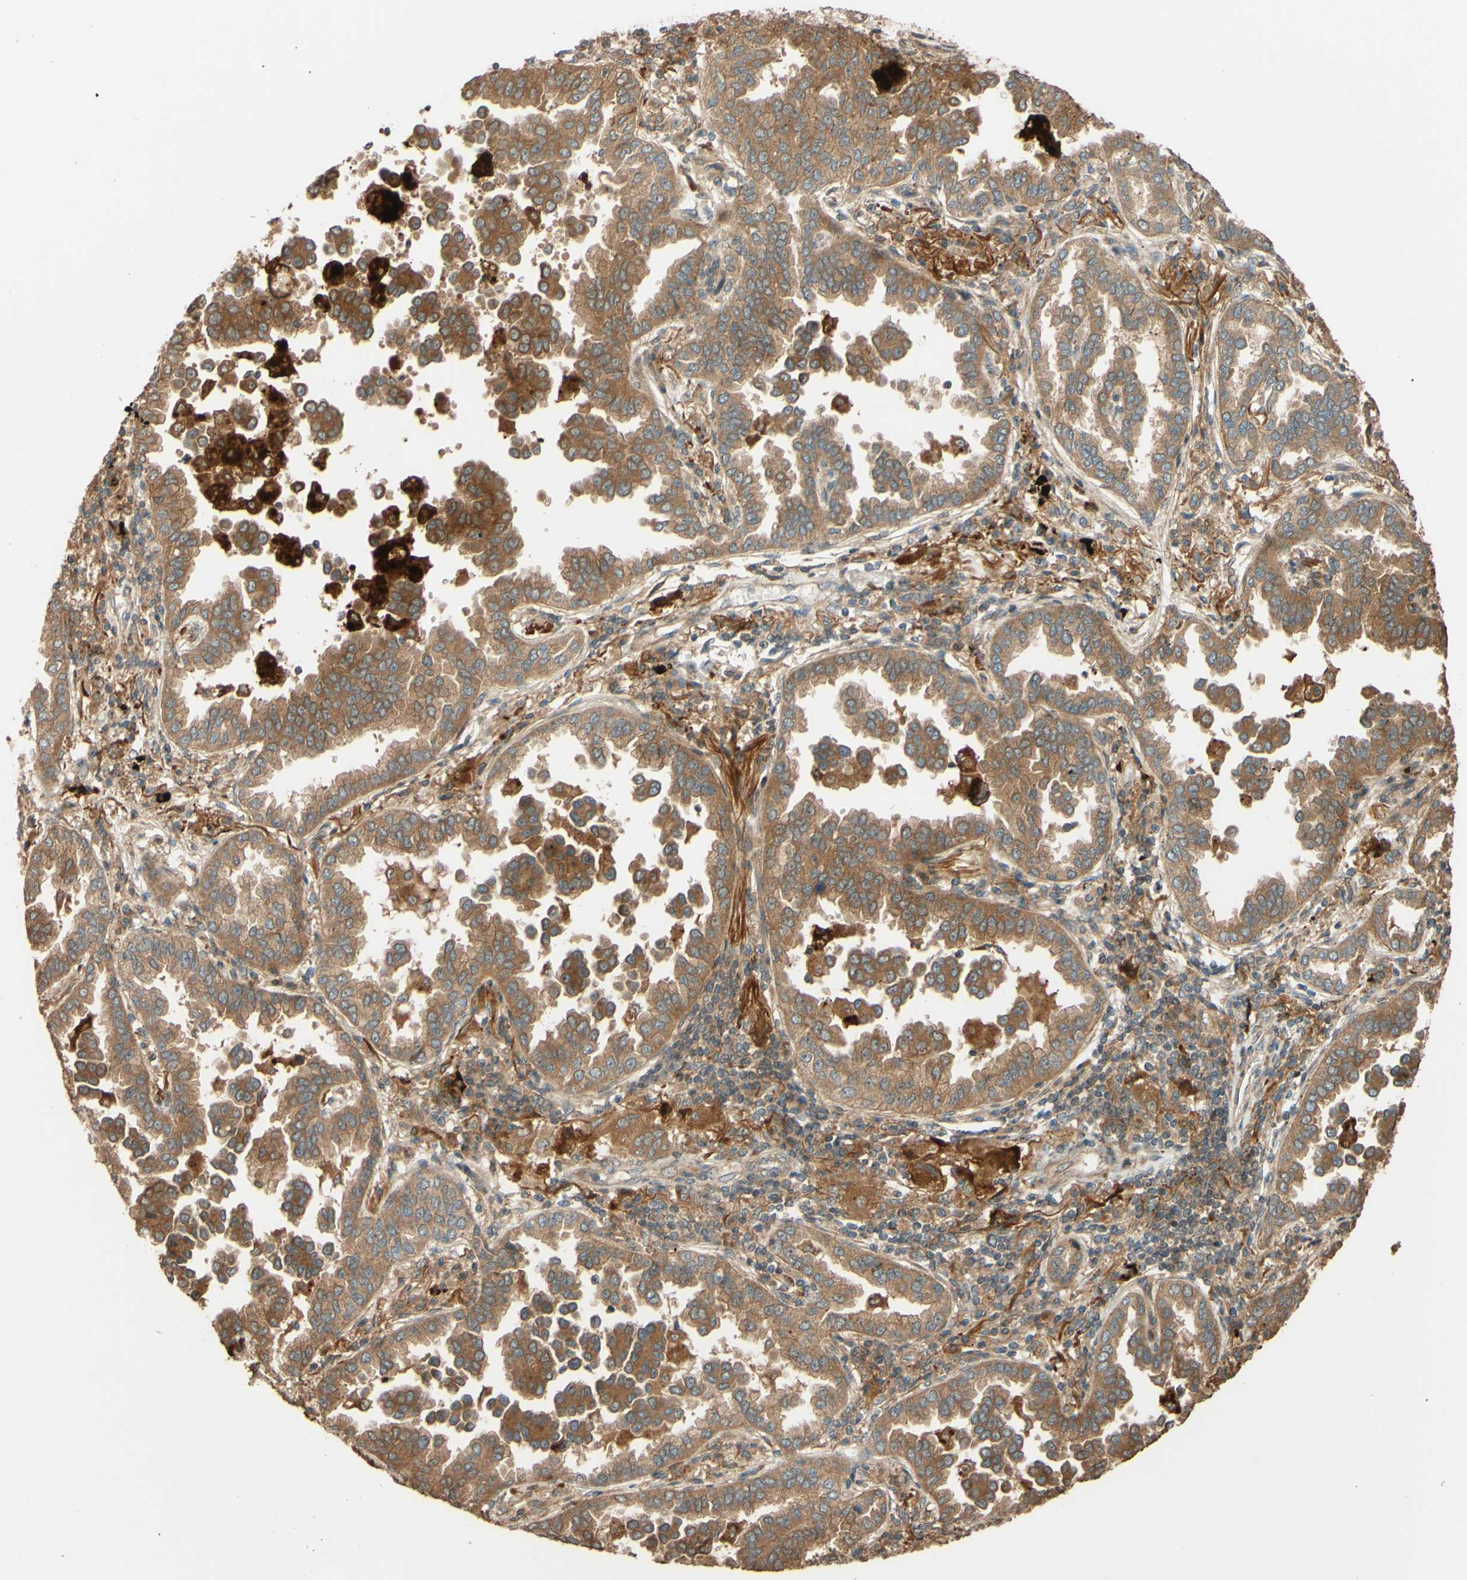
{"staining": {"intensity": "moderate", "quantity": ">75%", "location": "cytoplasmic/membranous"}, "tissue": "lung cancer", "cell_type": "Tumor cells", "image_type": "cancer", "snomed": [{"axis": "morphology", "description": "Normal tissue, NOS"}, {"axis": "morphology", "description": "Adenocarcinoma, NOS"}, {"axis": "topography", "description": "Lung"}], "caption": "A brown stain shows moderate cytoplasmic/membranous positivity of a protein in human lung adenocarcinoma tumor cells. (DAB IHC, brown staining for protein, blue staining for nuclei).", "gene": "RNF19A", "patient": {"sex": "male", "age": 59}}